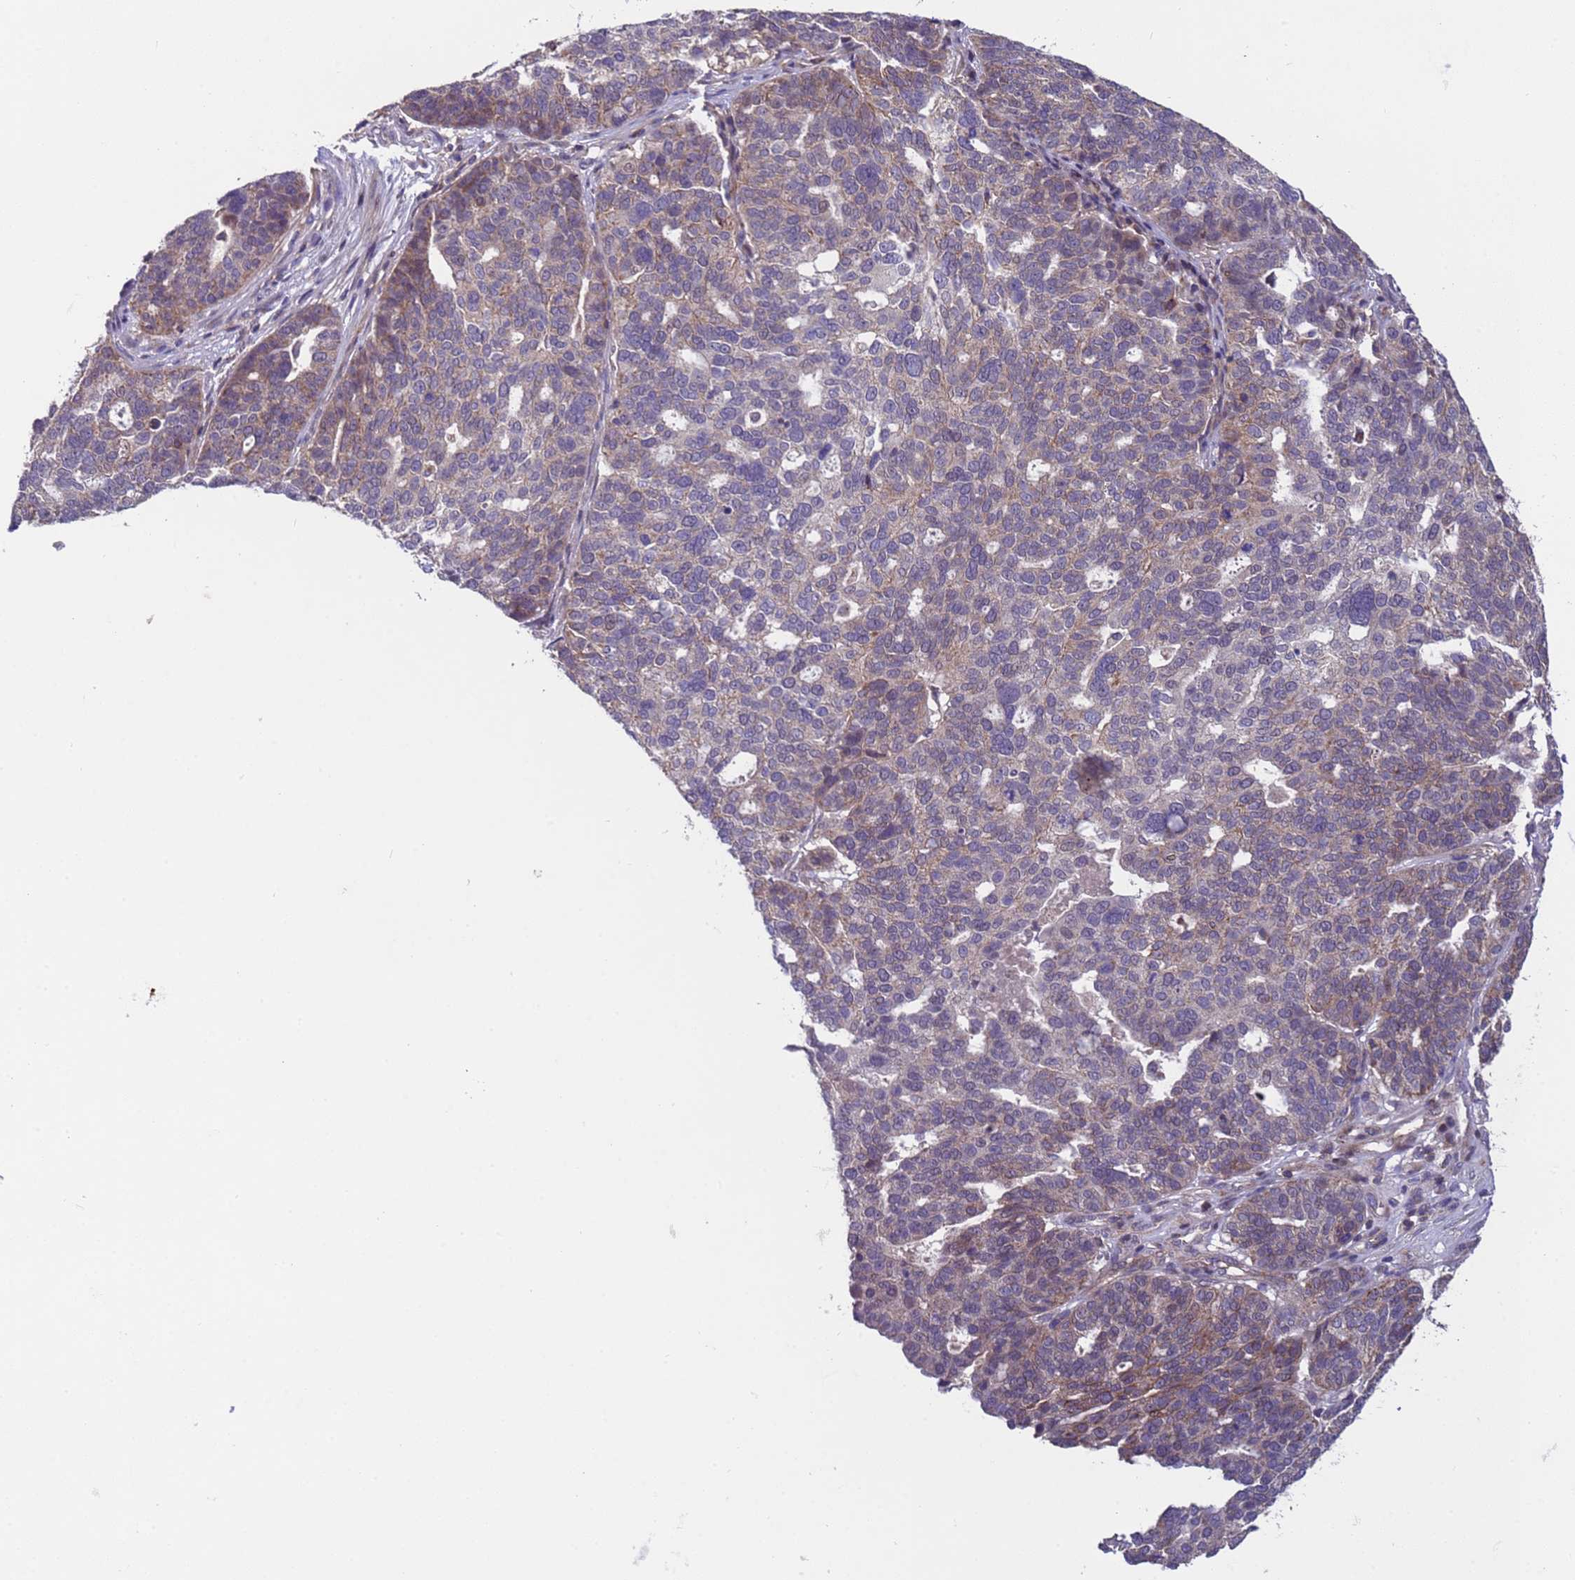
{"staining": {"intensity": "weak", "quantity": "<25%", "location": "cytoplasmic/membranous"}, "tissue": "ovarian cancer", "cell_type": "Tumor cells", "image_type": "cancer", "snomed": [{"axis": "morphology", "description": "Cystadenocarcinoma, serous, NOS"}, {"axis": "topography", "description": "Ovary"}], "caption": "High magnification brightfield microscopy of serous cystadenocarcinoma (ovarian) stained with DAB (brown) and counterstained with hematoxylin (blue): tumor cells show no significant positivity.", "gene": "ACAD8", "patient": {"sex": "female", "age": 59}}